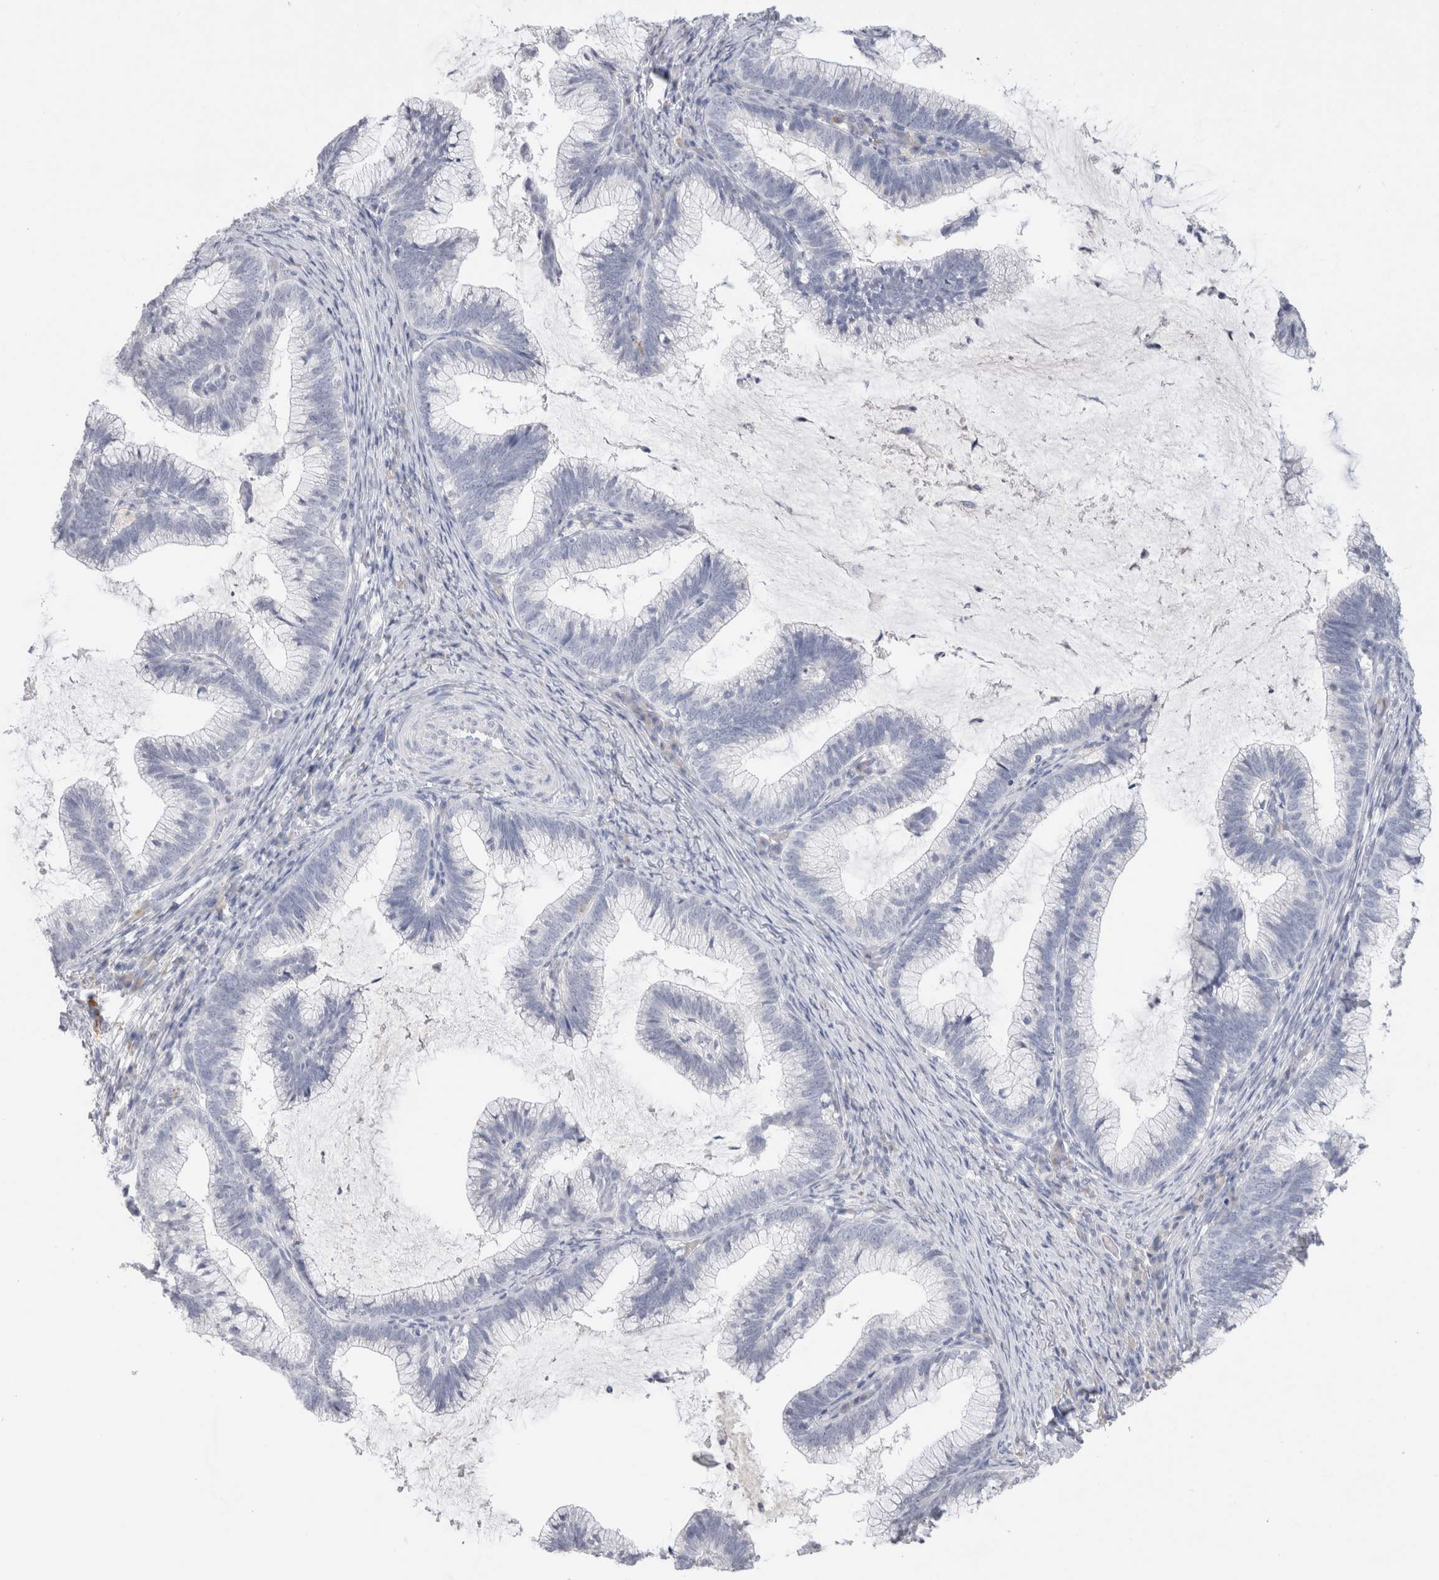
{"staining": {"intensity": "negative", "quantity": "none", "location": "none"}, "tissue": "cervical cancer", "cell_type": "Tumor cells", "image_type": "cancer", "snomed": [{"axis": "morphology", "description": "Adenocarcinoma, NOS"}, {"axis": "topography", "description": "Cervix"}], "caption": "Immunohistochemical staining of human cervical adenocarcinoma shows no significant staining in tumor cells.", "gene": "LAMP3", "patient": {"sex": "female", "age": 36}}